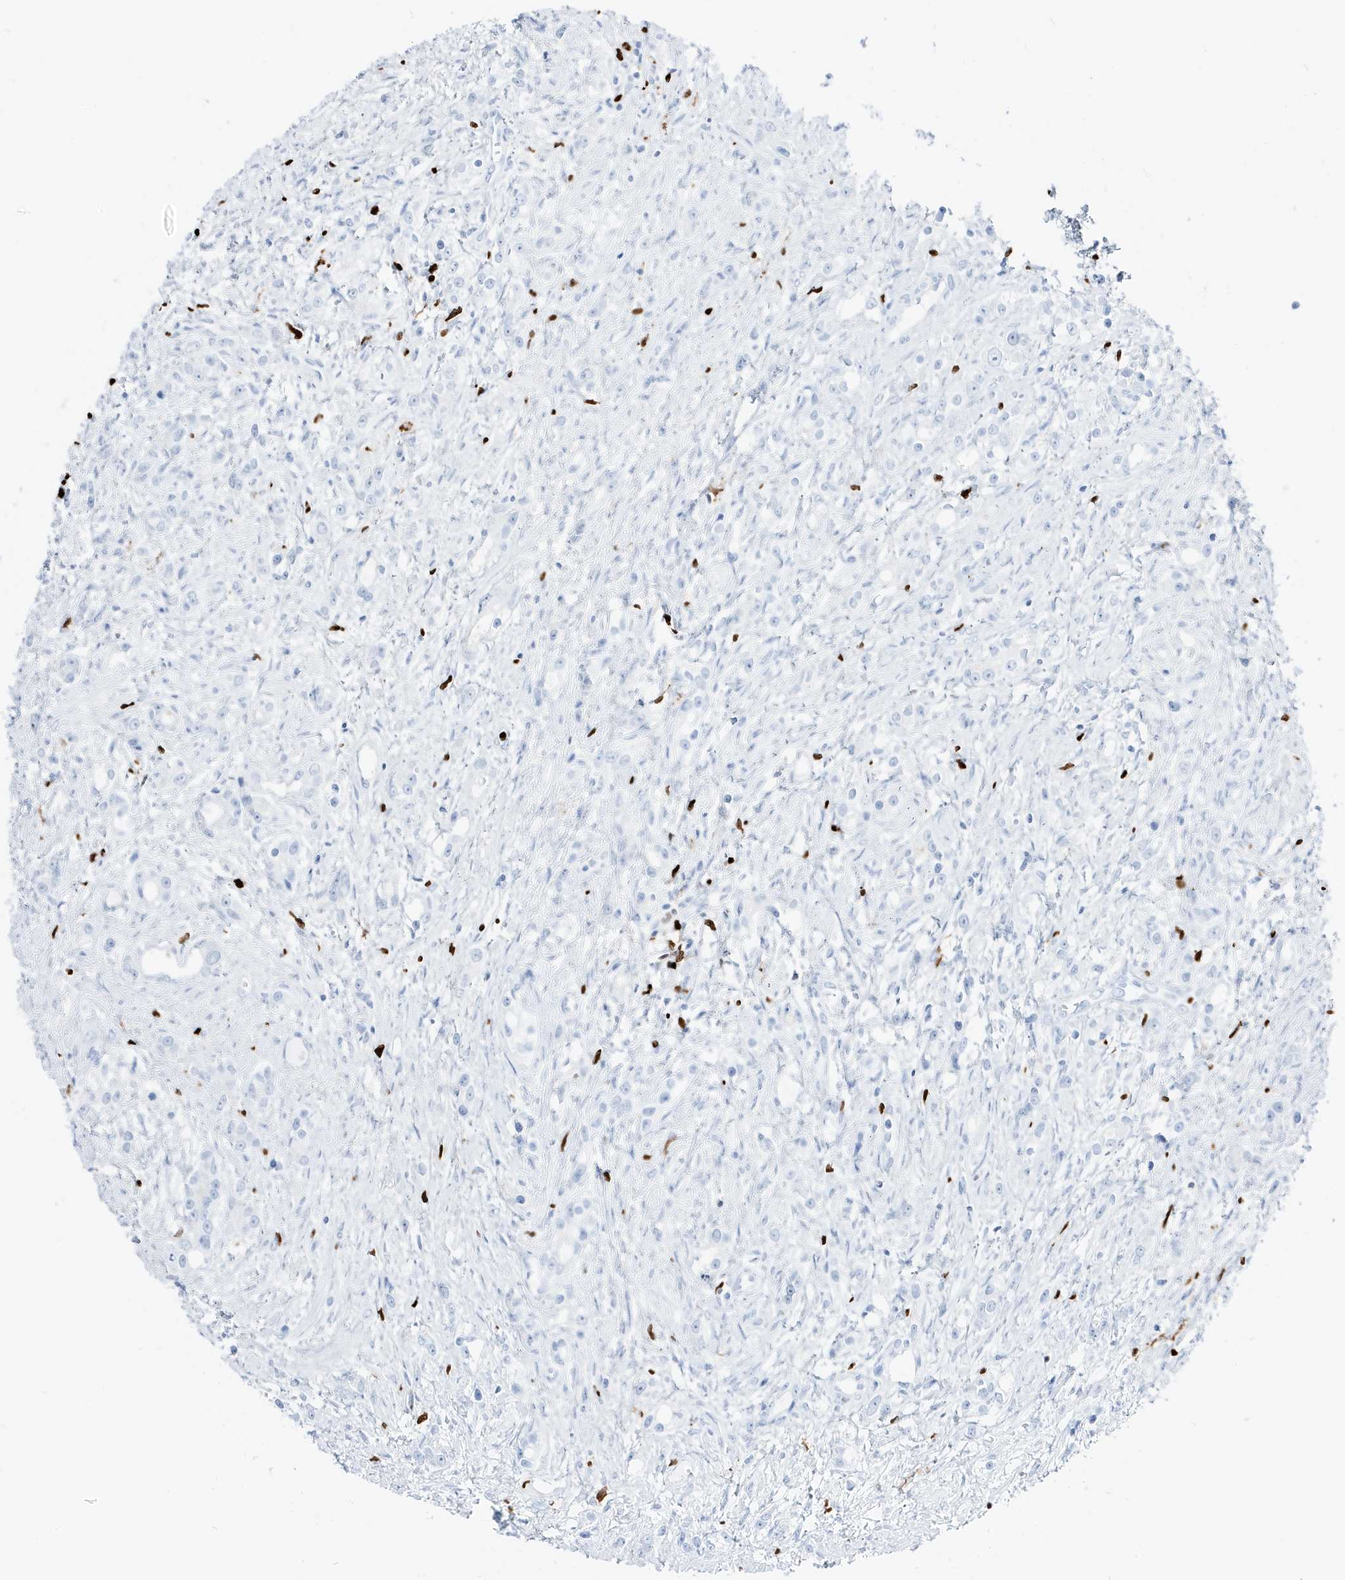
{"staining": {"intensity": "negative", "quantity": "none", "location": "none"}, "tissue": "prostate cancer", "cell_type": "Tumor cells", "image_type": "cancer", "snomed": [{"axis": "morphology", "description": "Adenocarcinoma, High grade"}, {"axis": "topography", "description": "Prostate"}], "caption": "Prostate cancer (high-grade adenocarcinoma) stained for a protein using immunohistochemistry reveals no expression tumor cells.", "gene": "MNDA", "patient": {"sex": "male", "age": 63}}